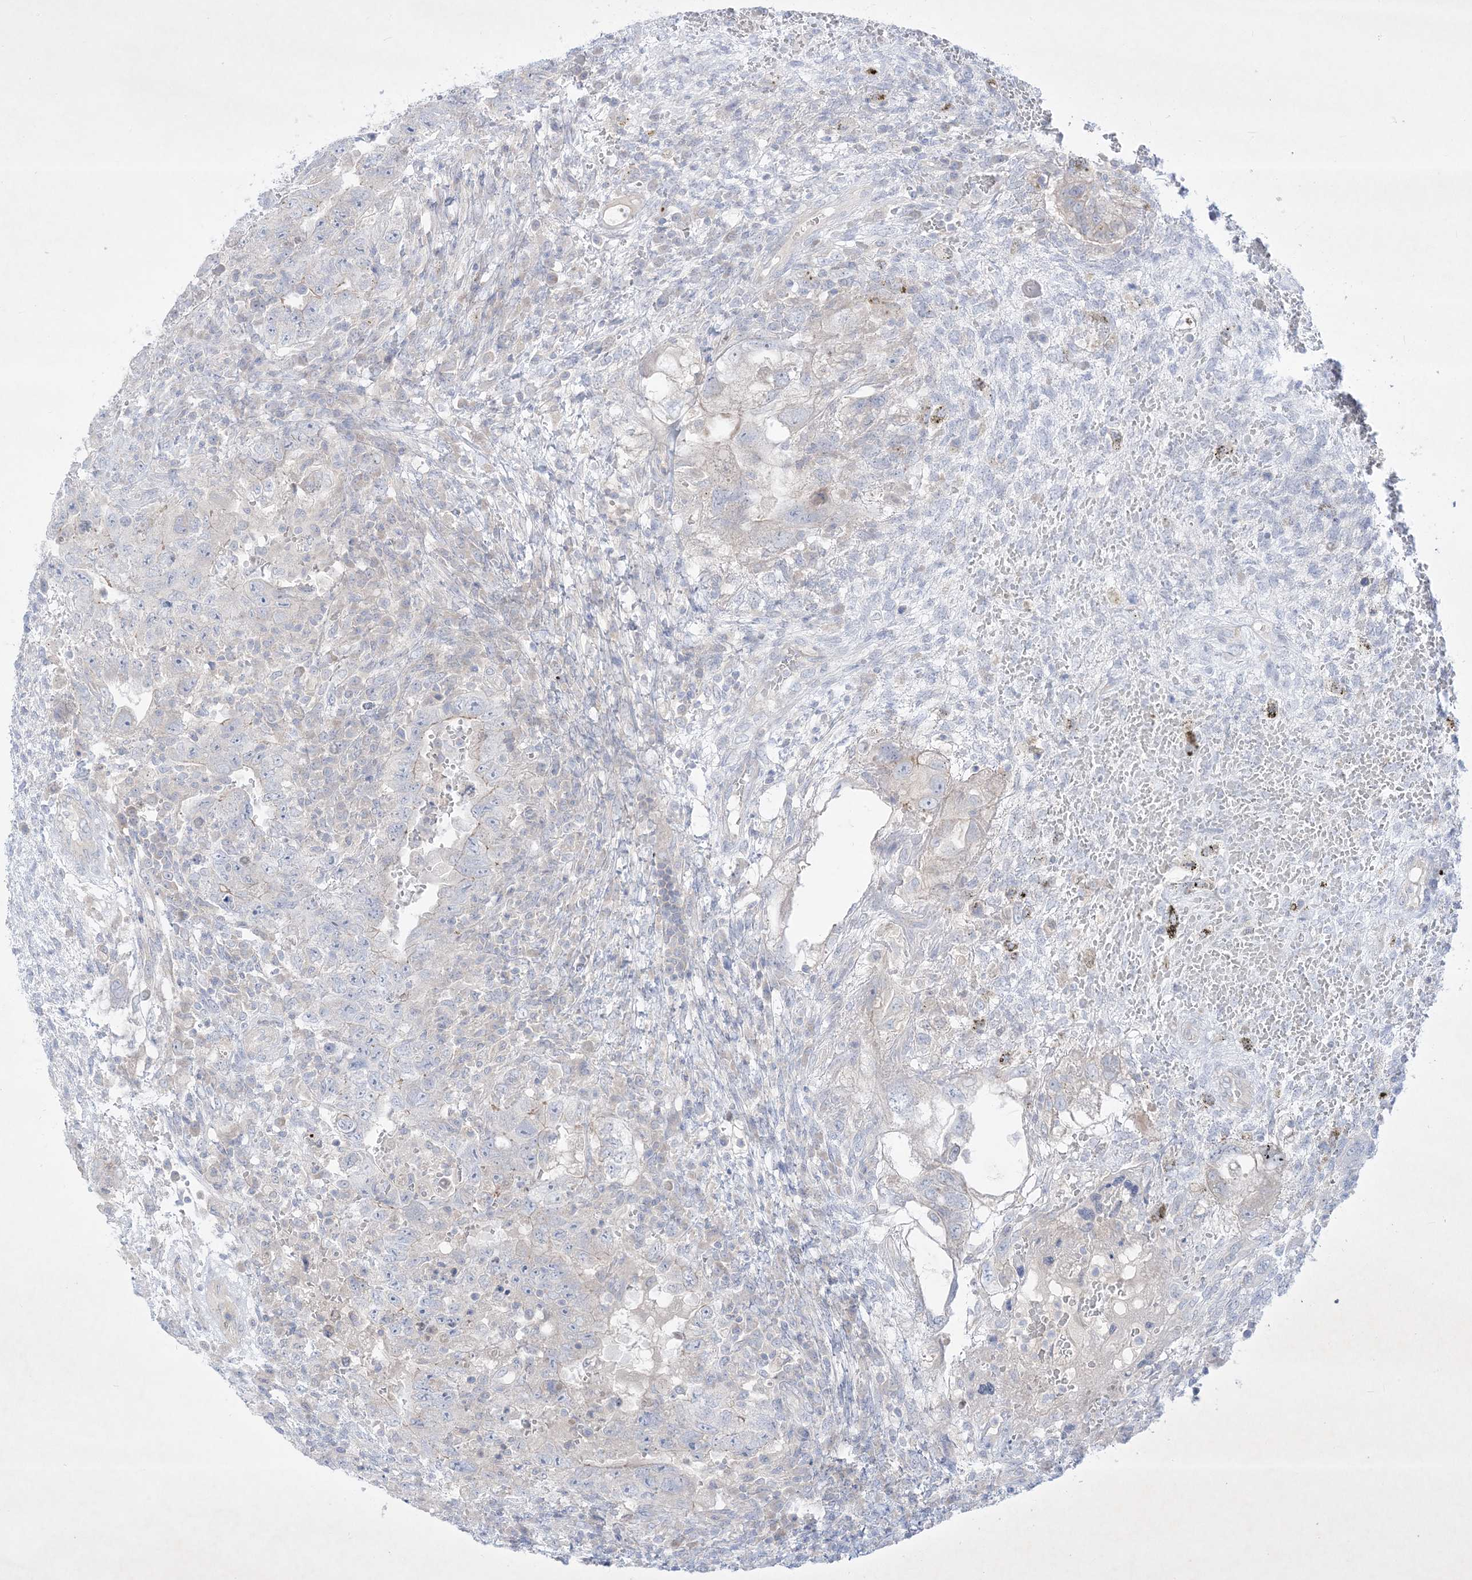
{"staining": {"intensity": "weak", "quantity": "<25%", "location": "cytoplasmic/membranous"}, "tissue": "testis cancer", "cell_type": "Tumor cells", "image_type": "cancer", "snomed": [{"axis": "morphology", "description": "Carcinoma, Embryonal, NOS"}, {"axis": "topography", "description": "Testis"}], "caption": "Protein analysis of testis cancer (embryonal carcinoma) exhibits no significant staining in tumor cells. The staining was performed using DAB (3,3'-diaminobenzidine) to visualize the protein expression in brown, while the nuclei were stained in blue with hematoxylin (Magnification: 20x).", "gene": "PLEKHA3", "patient": {"sex": "male", "age": 26}}